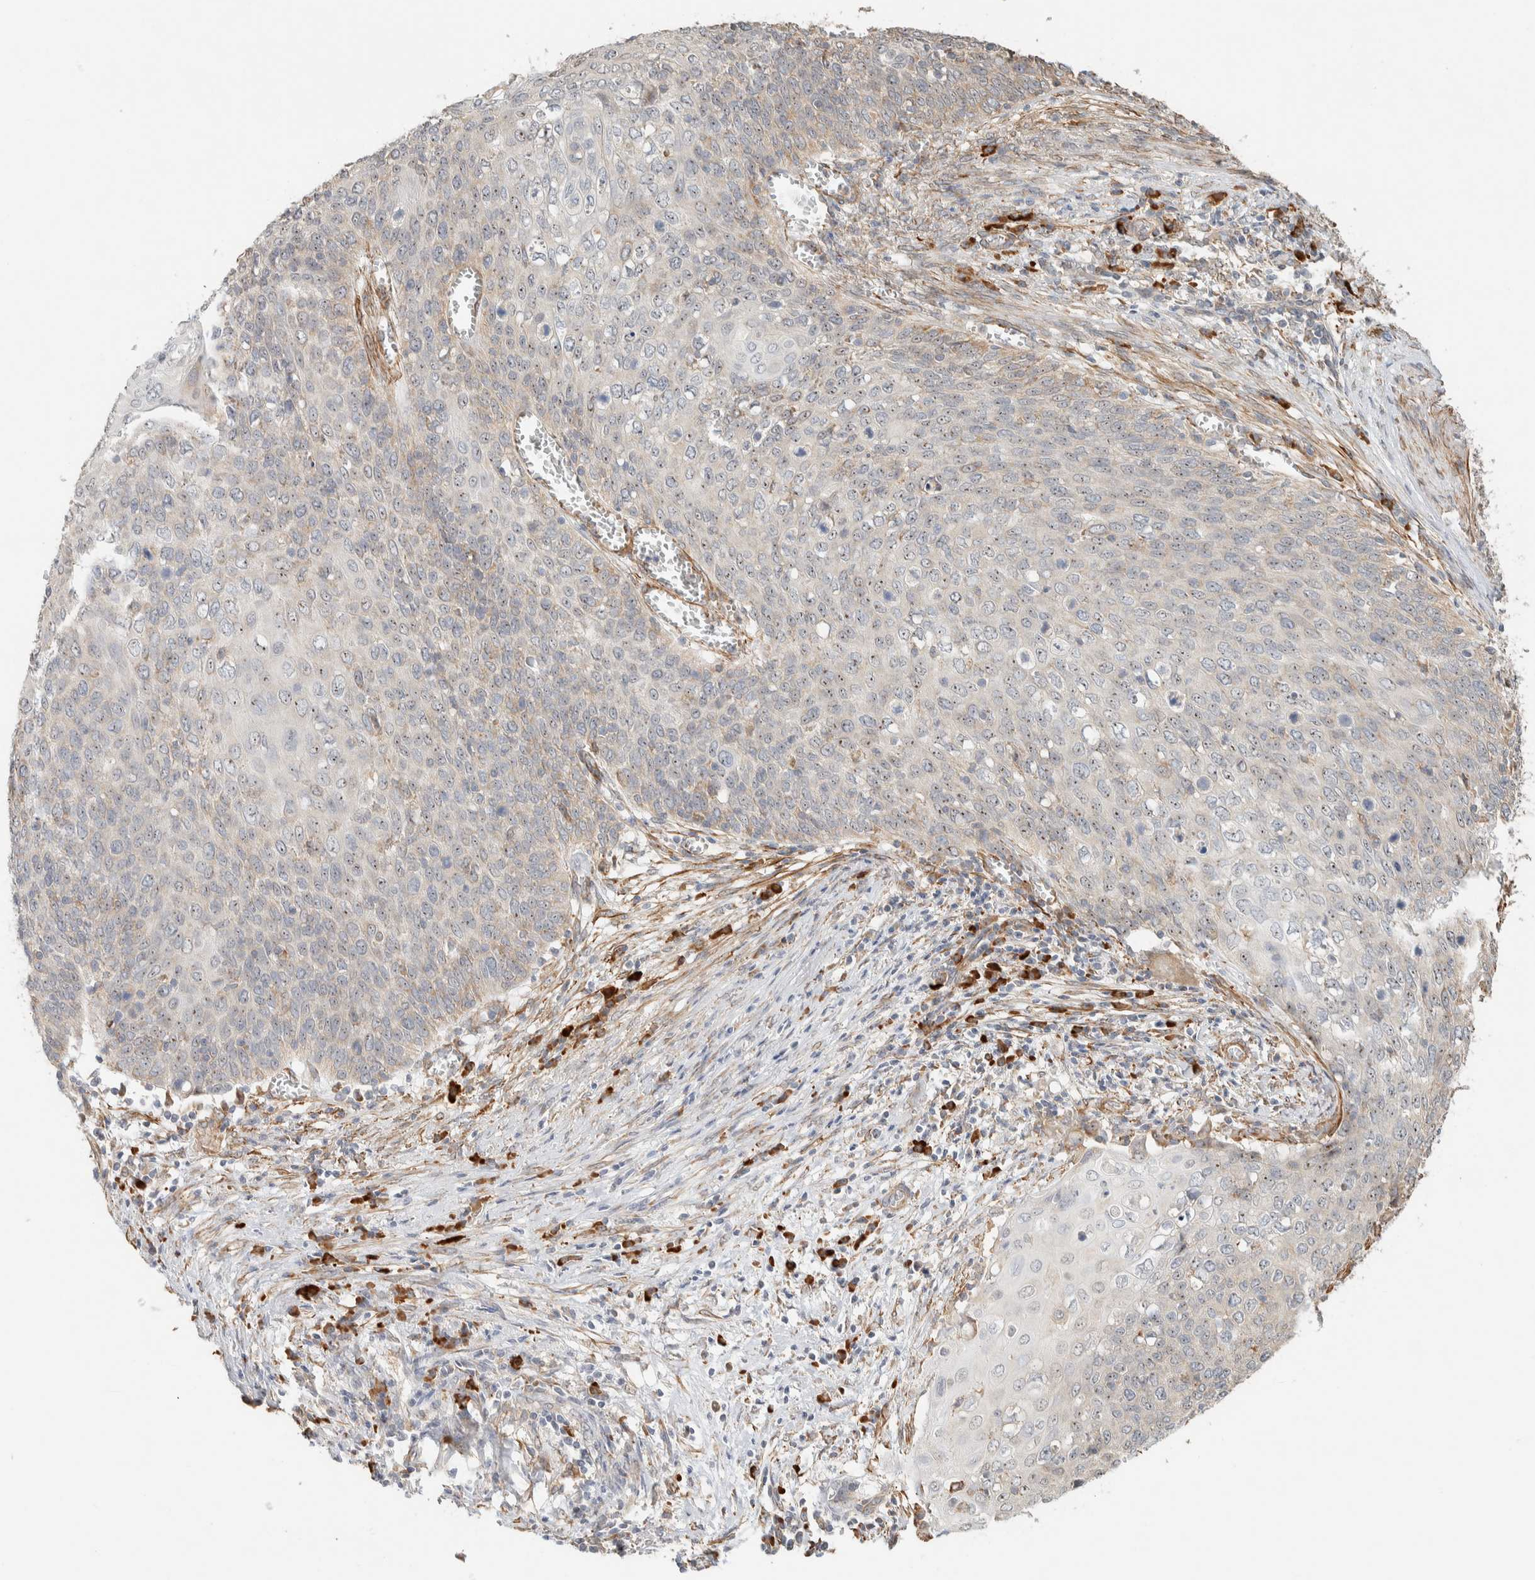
{"staining": {"intensity": "weak", "quantity": "25%-75%", "location": "cytoplasmic/membranous"}, "tissue": "cervical cancer", "cell_type": "Tumor cells", "image_type": "cancer", "snomed": [{"axis": "morphology", "description": "Squamous cell carcinoma, NOS"}, {"axis": "topography", "description": "Cervix"}], "caption": "Weak cytoplasmic/membranous protein positivity is identified in about 25%-75% of tumor cells in squamous cell carcinoma (cervical).", "gene": "KLHL40", "patient": {"sex": "female", "age": 39}}